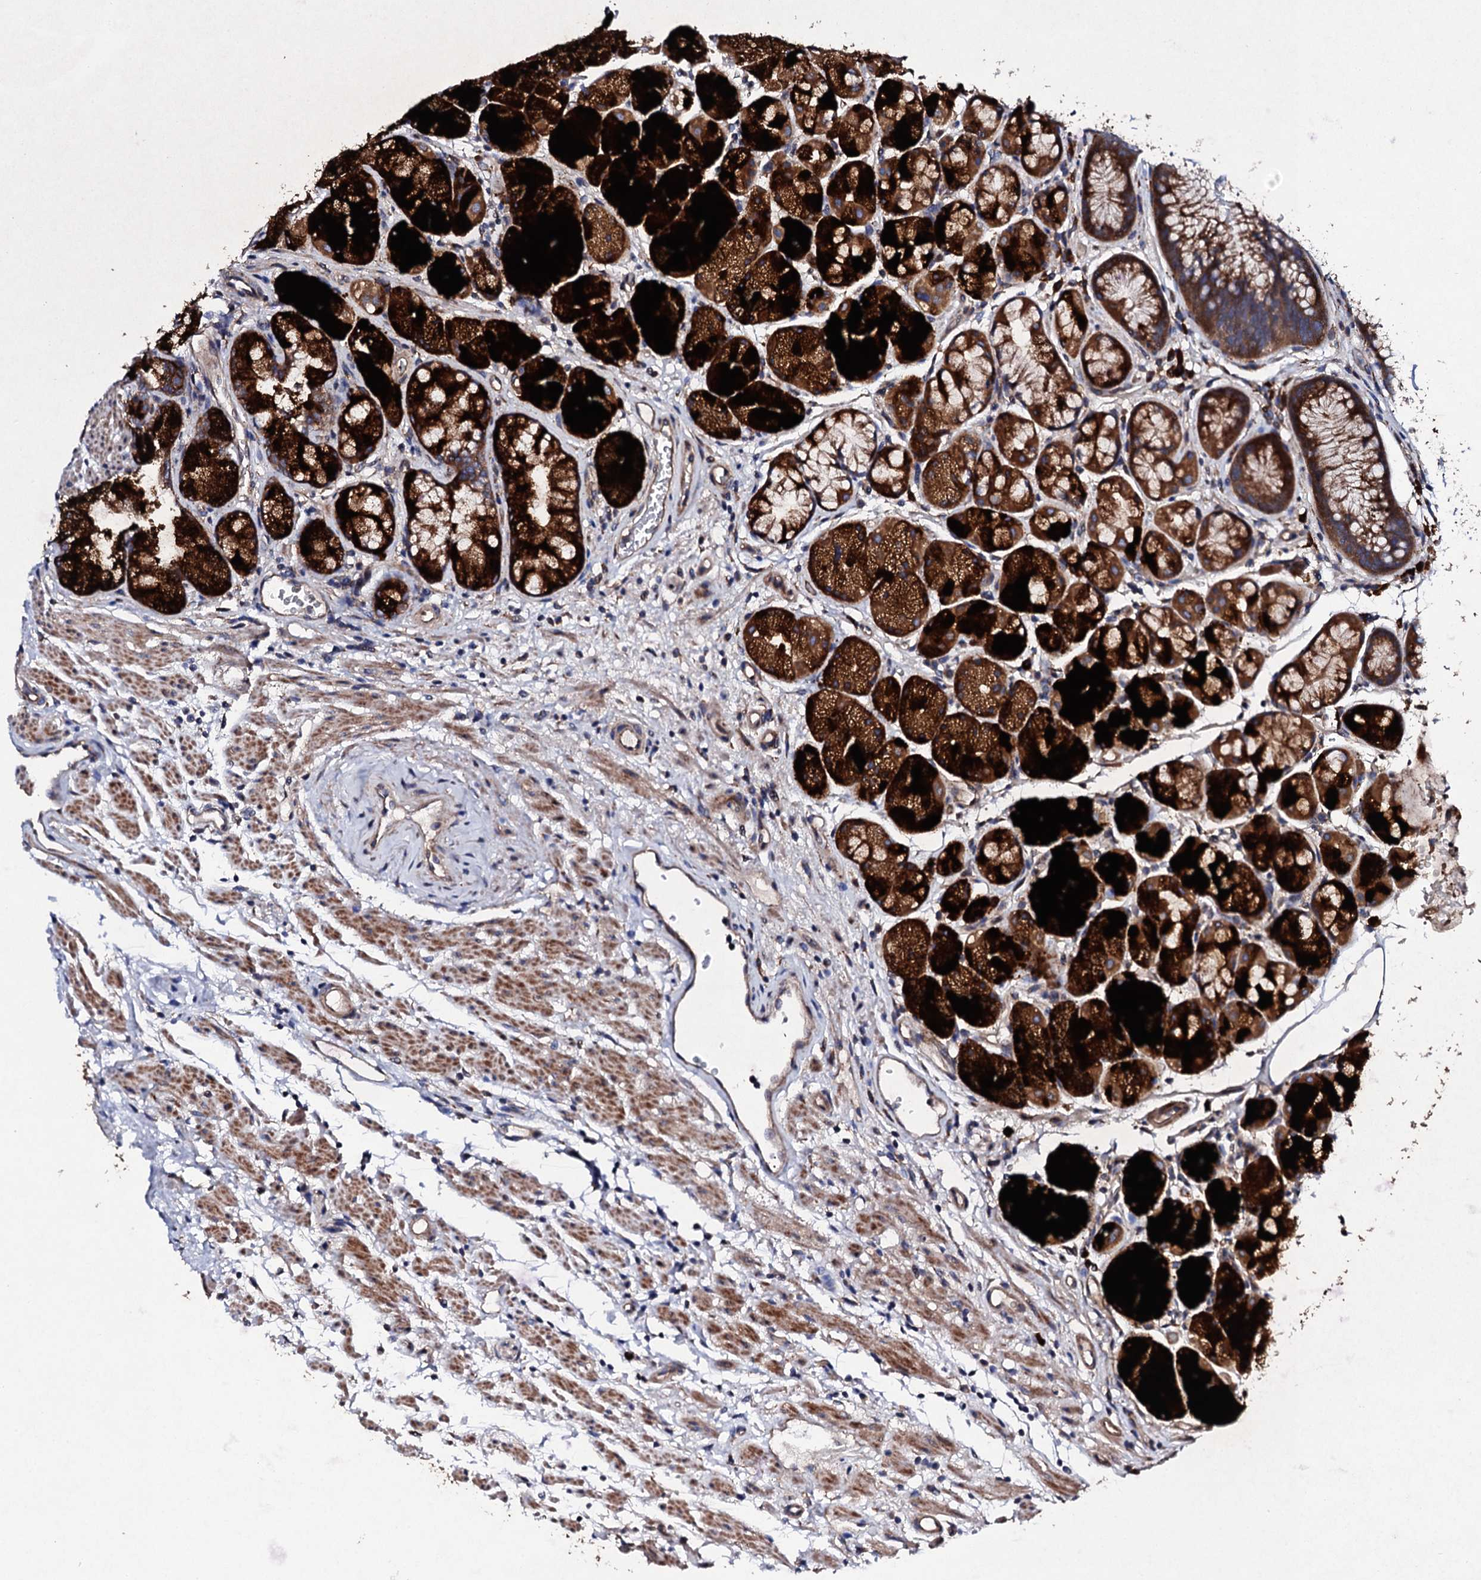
{"staining": {"intensity": "strong", "quantity": ">75%", "location": "cytoplasmic/membranous"}, "tissue": "stomach", "cell_type": "Glandular cells", "image_type": "normal", "snomed": [{"axis": "morphology", "description": "Normal tissue, NOS"}, {"axis": "topography", "description": "Stomach"}], "caption": "Glandular cells exhibit high levels of strong cytoplasmic/membranous expression in about >75% of cells in benign human stomach.", "gene": "LIPT2", "patient": {"sex": "male", "age": 63}}